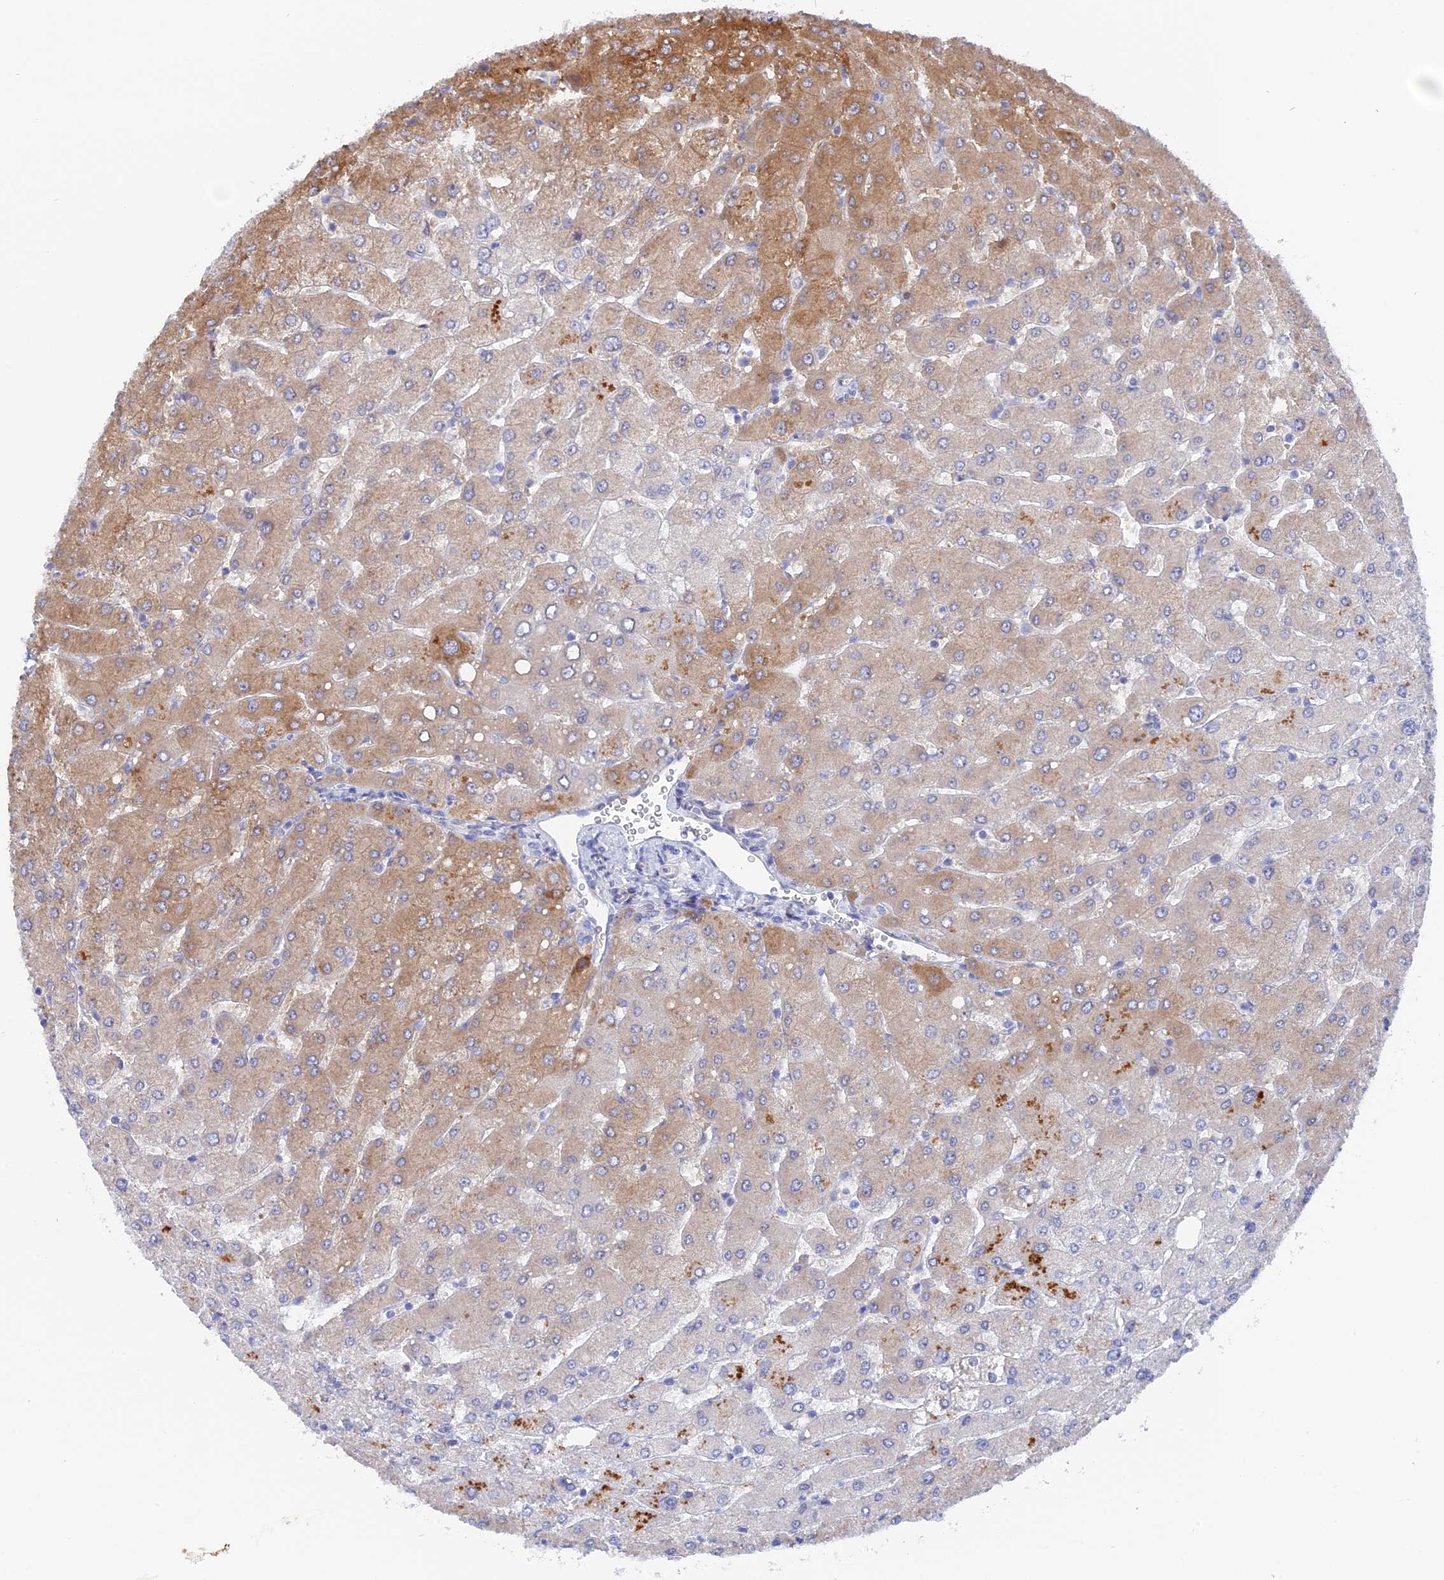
{"staining": {"intensity": "negative", "quantity": "none", "location": "none"}, "tissue": "liver", "cell_type": "Cholangiocytes", "image_type": "normal", "snomed": [{"axis": "morphology", "description": "Normal tissue, NOS"}, {"axis": "topography", "description": "Liver"}], "caption": "The immunohistochemistry micrograph has no significant staining in cholangiocytes of liver.", "gene": "DACT3", "patient": {"sex": "male", "age": 55}}